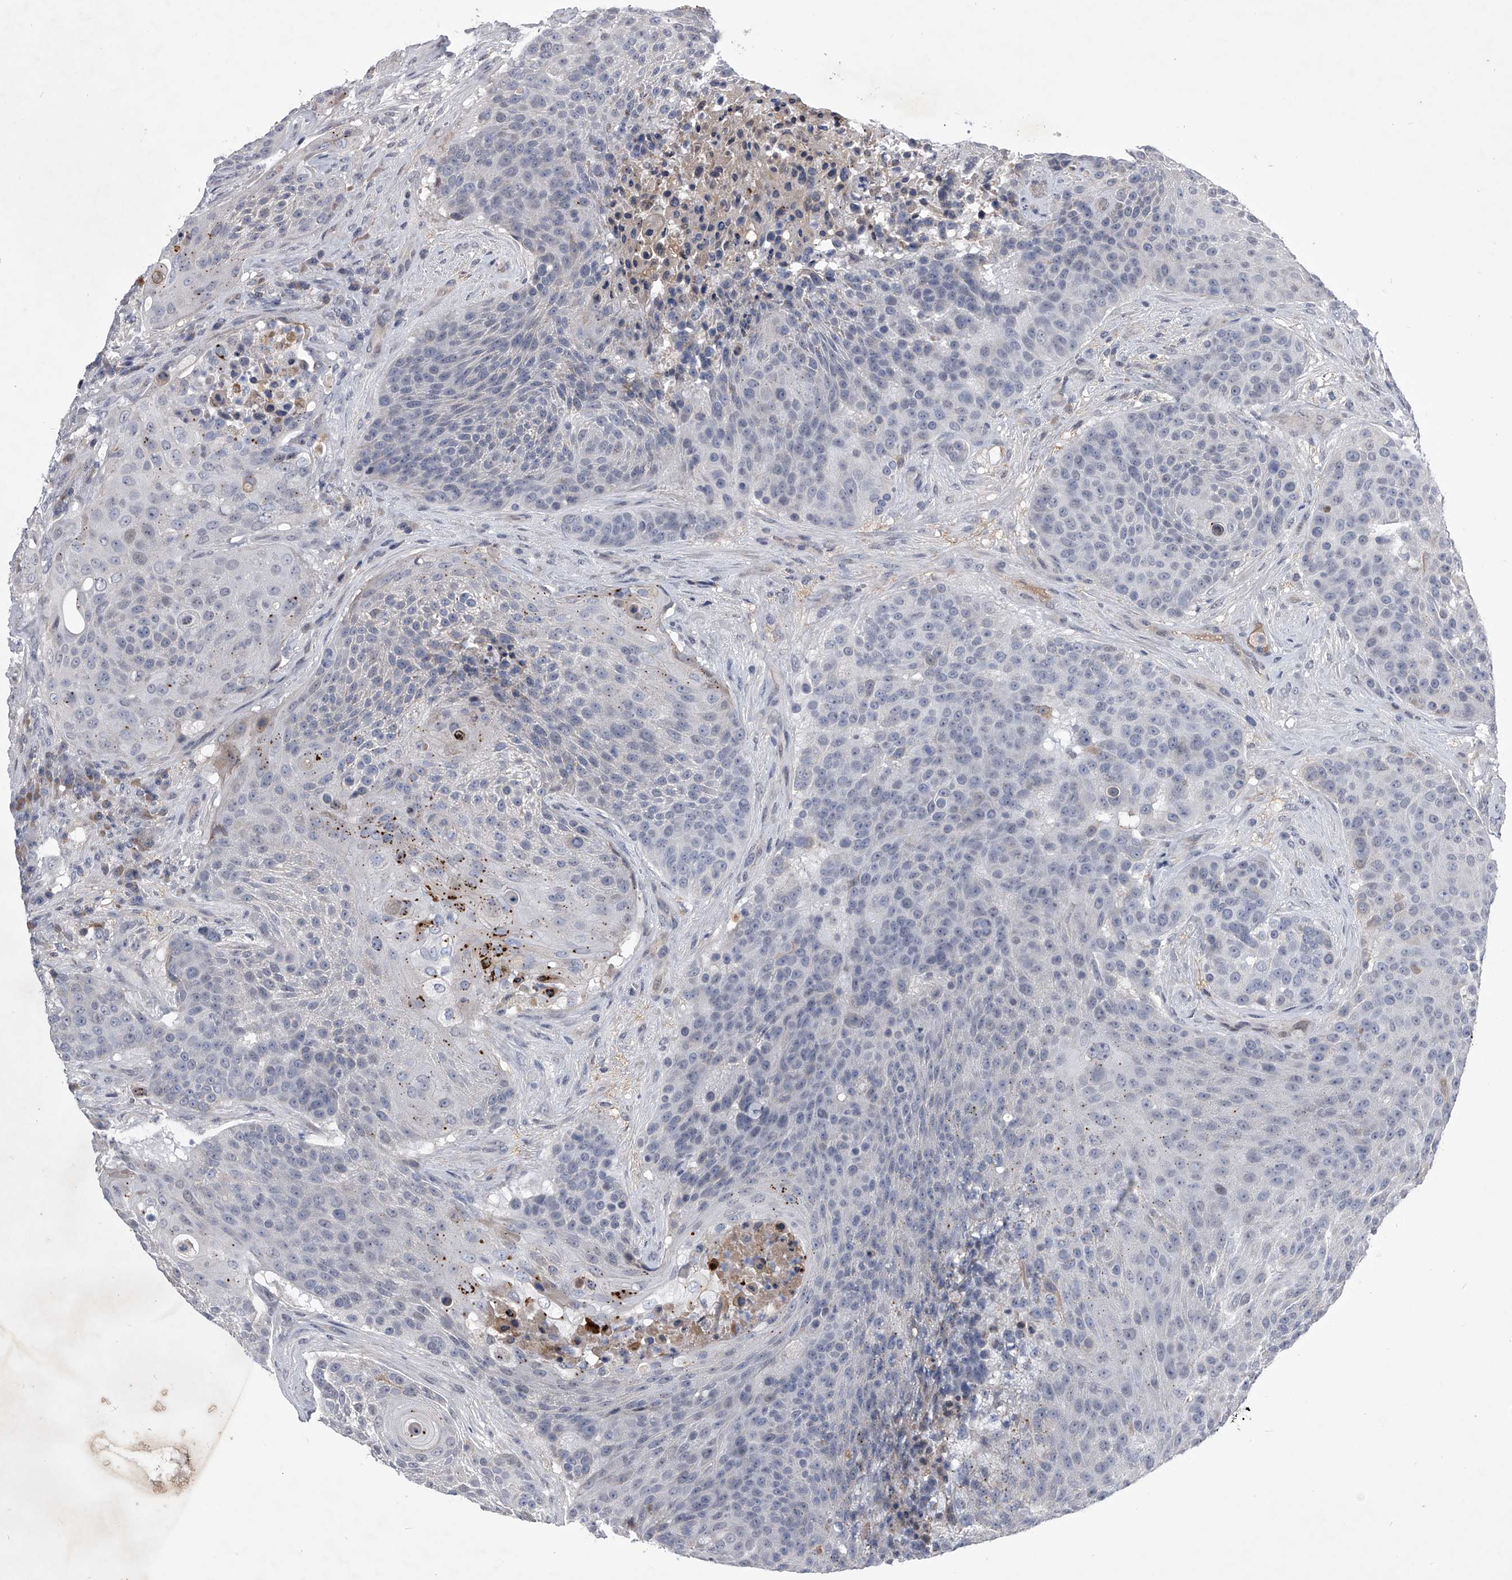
{"staining": {"intensity": "negative", "quantity": "none", "location": "none"}, "tissue": "urothelial cancer", "cell_type": "Tumor cells", "image_type": "cancer", "snomed": [{"axis": "morphology", "description": "Urothelial carcinoma, High grade"}, {"axis": "topography", "description": "Urinary bladder"}], "caption": "DAB immunohistochemical staining of human high-grade urothelial carcinoma exhibits no significant expression in tumor cells.", "gene": "ZNF76", "patient": {"sex": "female", "age": 63}}